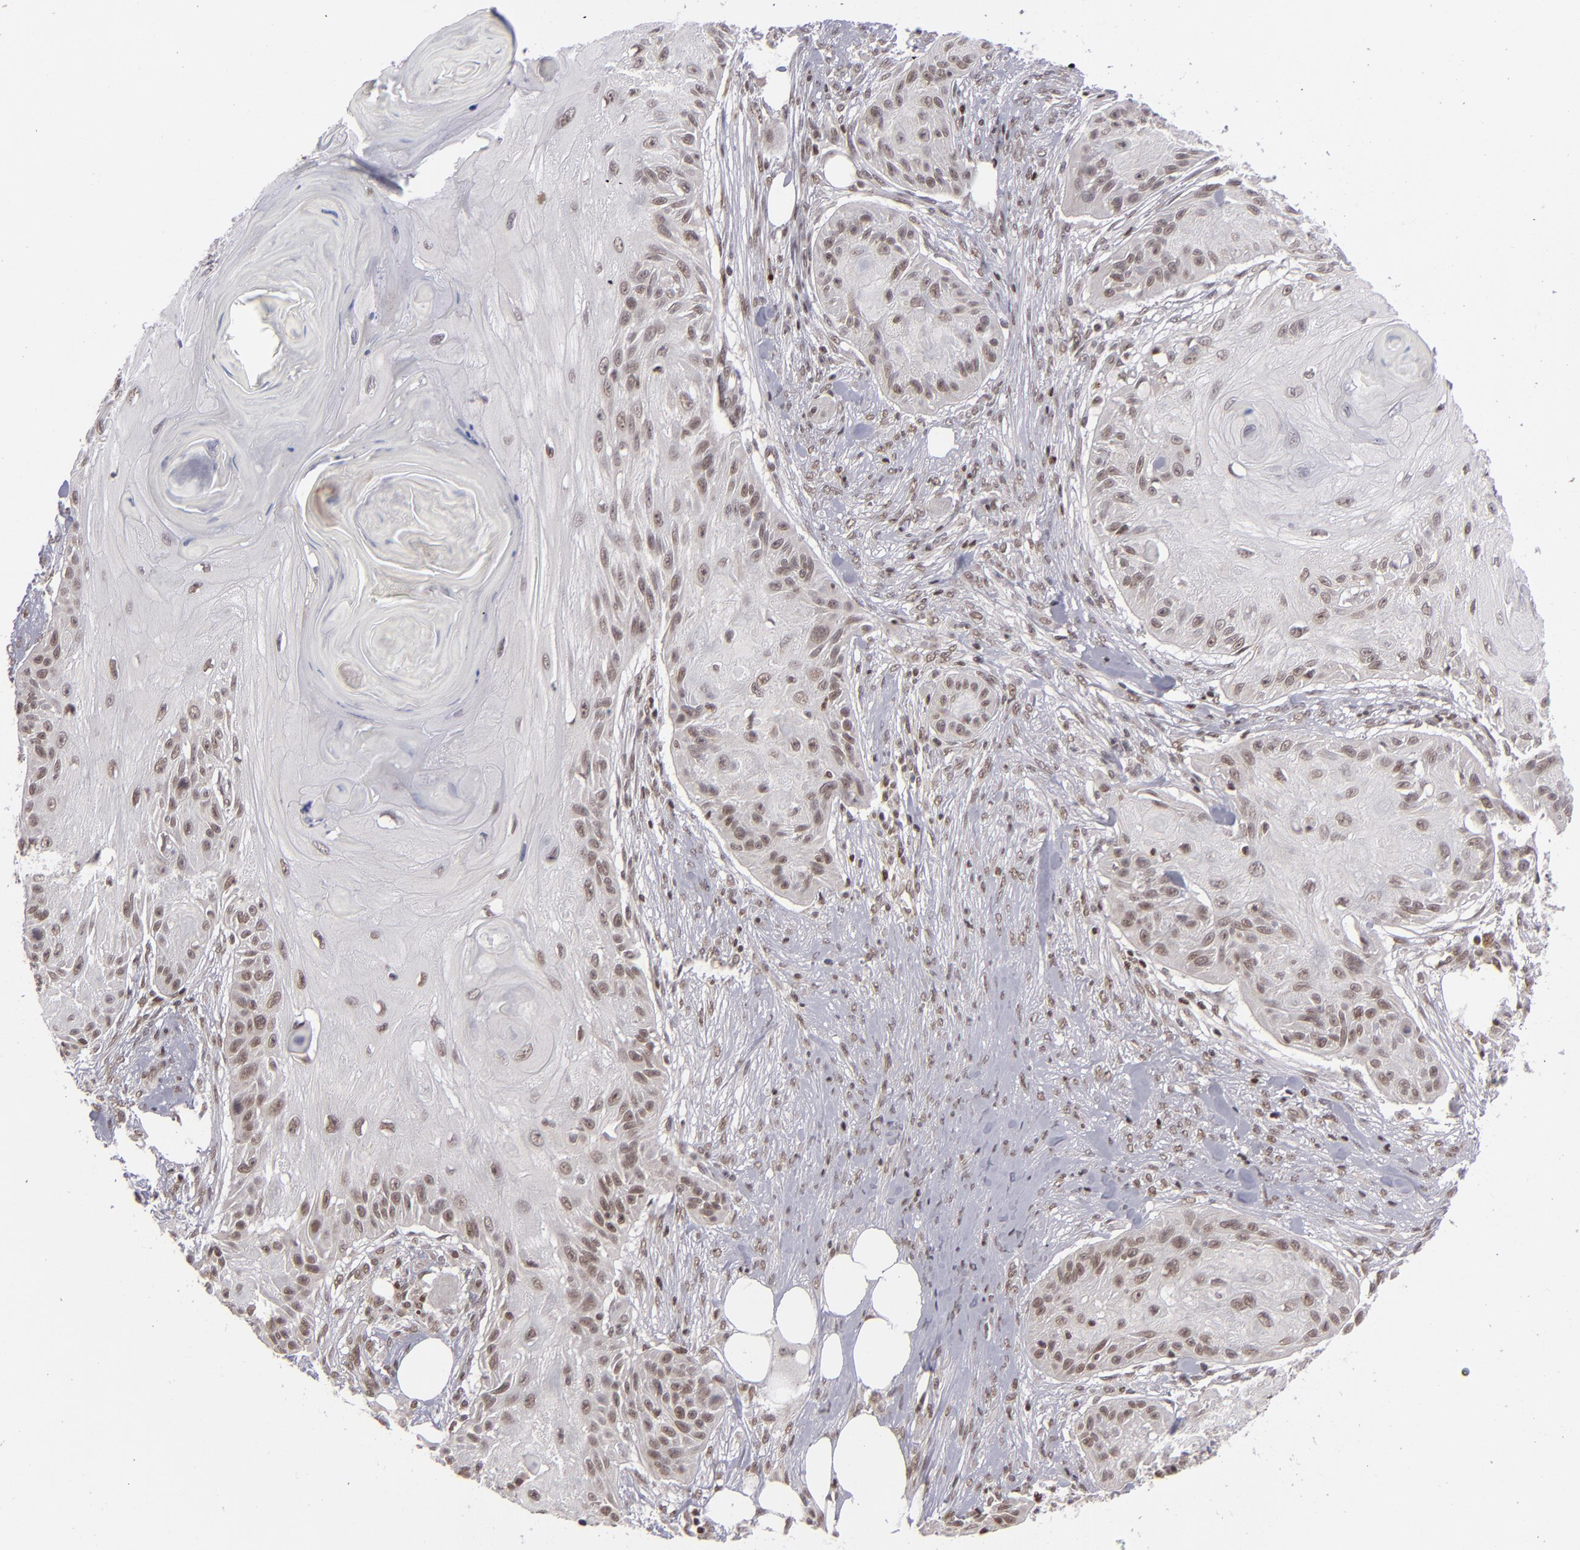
{"staining": {"intensity": "moderate", "quantity": "25%-75%", "location": "nuclear"}, "tissue": "skin cancer", "cell_type": "Tumor cells", "image_type": "cancer", "snomed": [{"axis": "morphology", "description": "Squamous cell carcinoma, NOS"}, {"axis": "topography", "description": "Skin"}], "caption": "Skin cancer was stained to show a protein in brown. There is medium levels of moderate nuclear expression in approximately 25%-75% of tumor cells.", "gene": "MLLT3", "patient": {"sex": "female", "age": 88}}